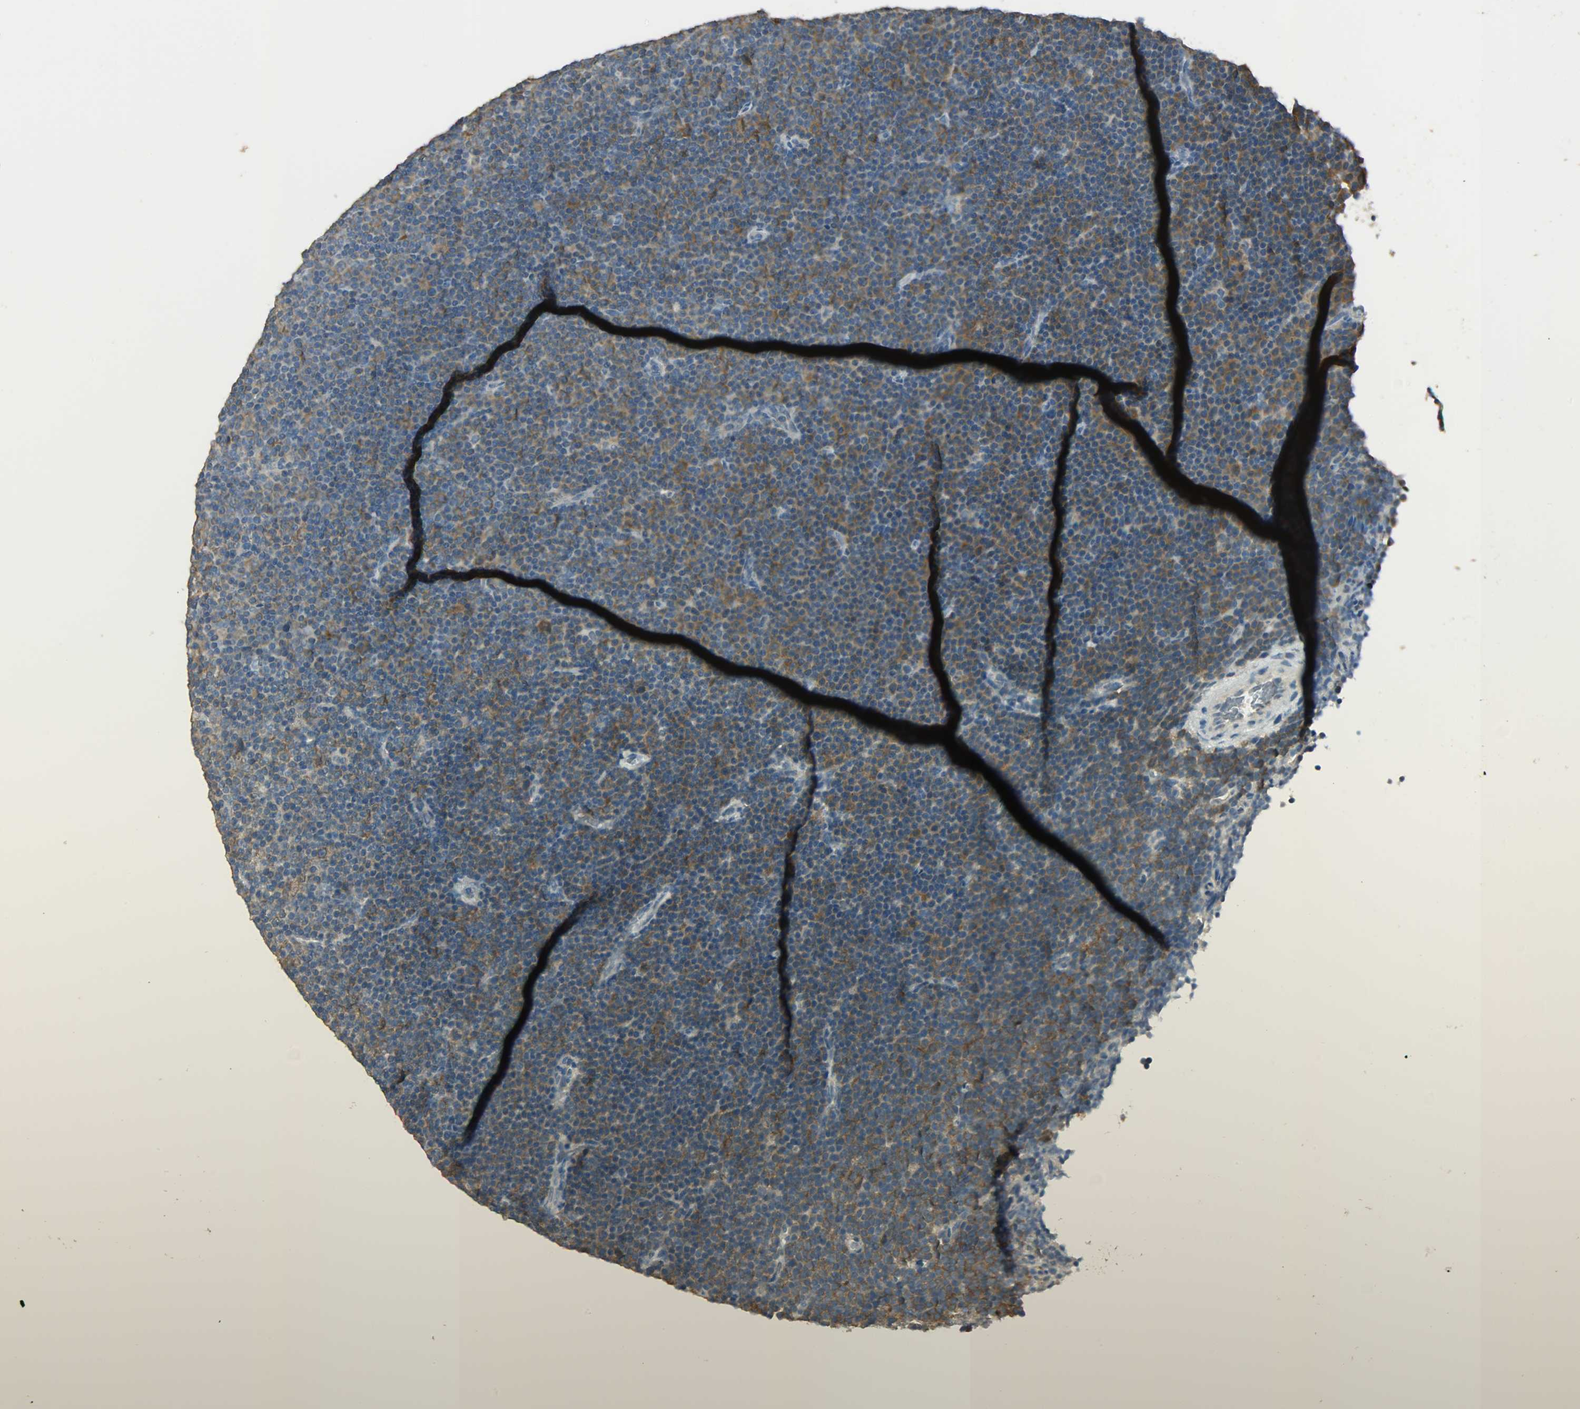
{"staining": {"intensity": "moderate", "quantity": "25%-75%", "location": "cytoplasmic/membranous"}, "tissue": "lymphoma", "cell_type": "Tumor cells", "image_type": "cancer", "snomed": [{"axis": "morphology", "description": "Malignant lymphoma, non-Hodgkin's type, Low grade"}, {"axis": "topography", "description": "Lymph node"}], "caption": "Low-grade malignant lymphoma, non-Hodgkin's type stained with immunohistochemistry (IHC) exhibits moderate cytoplasmic/membranous positivity in approximately 25%-75% of tumor cells.", "gene": "PRMT5", "patient": {"sex": "female", "age": 67}}